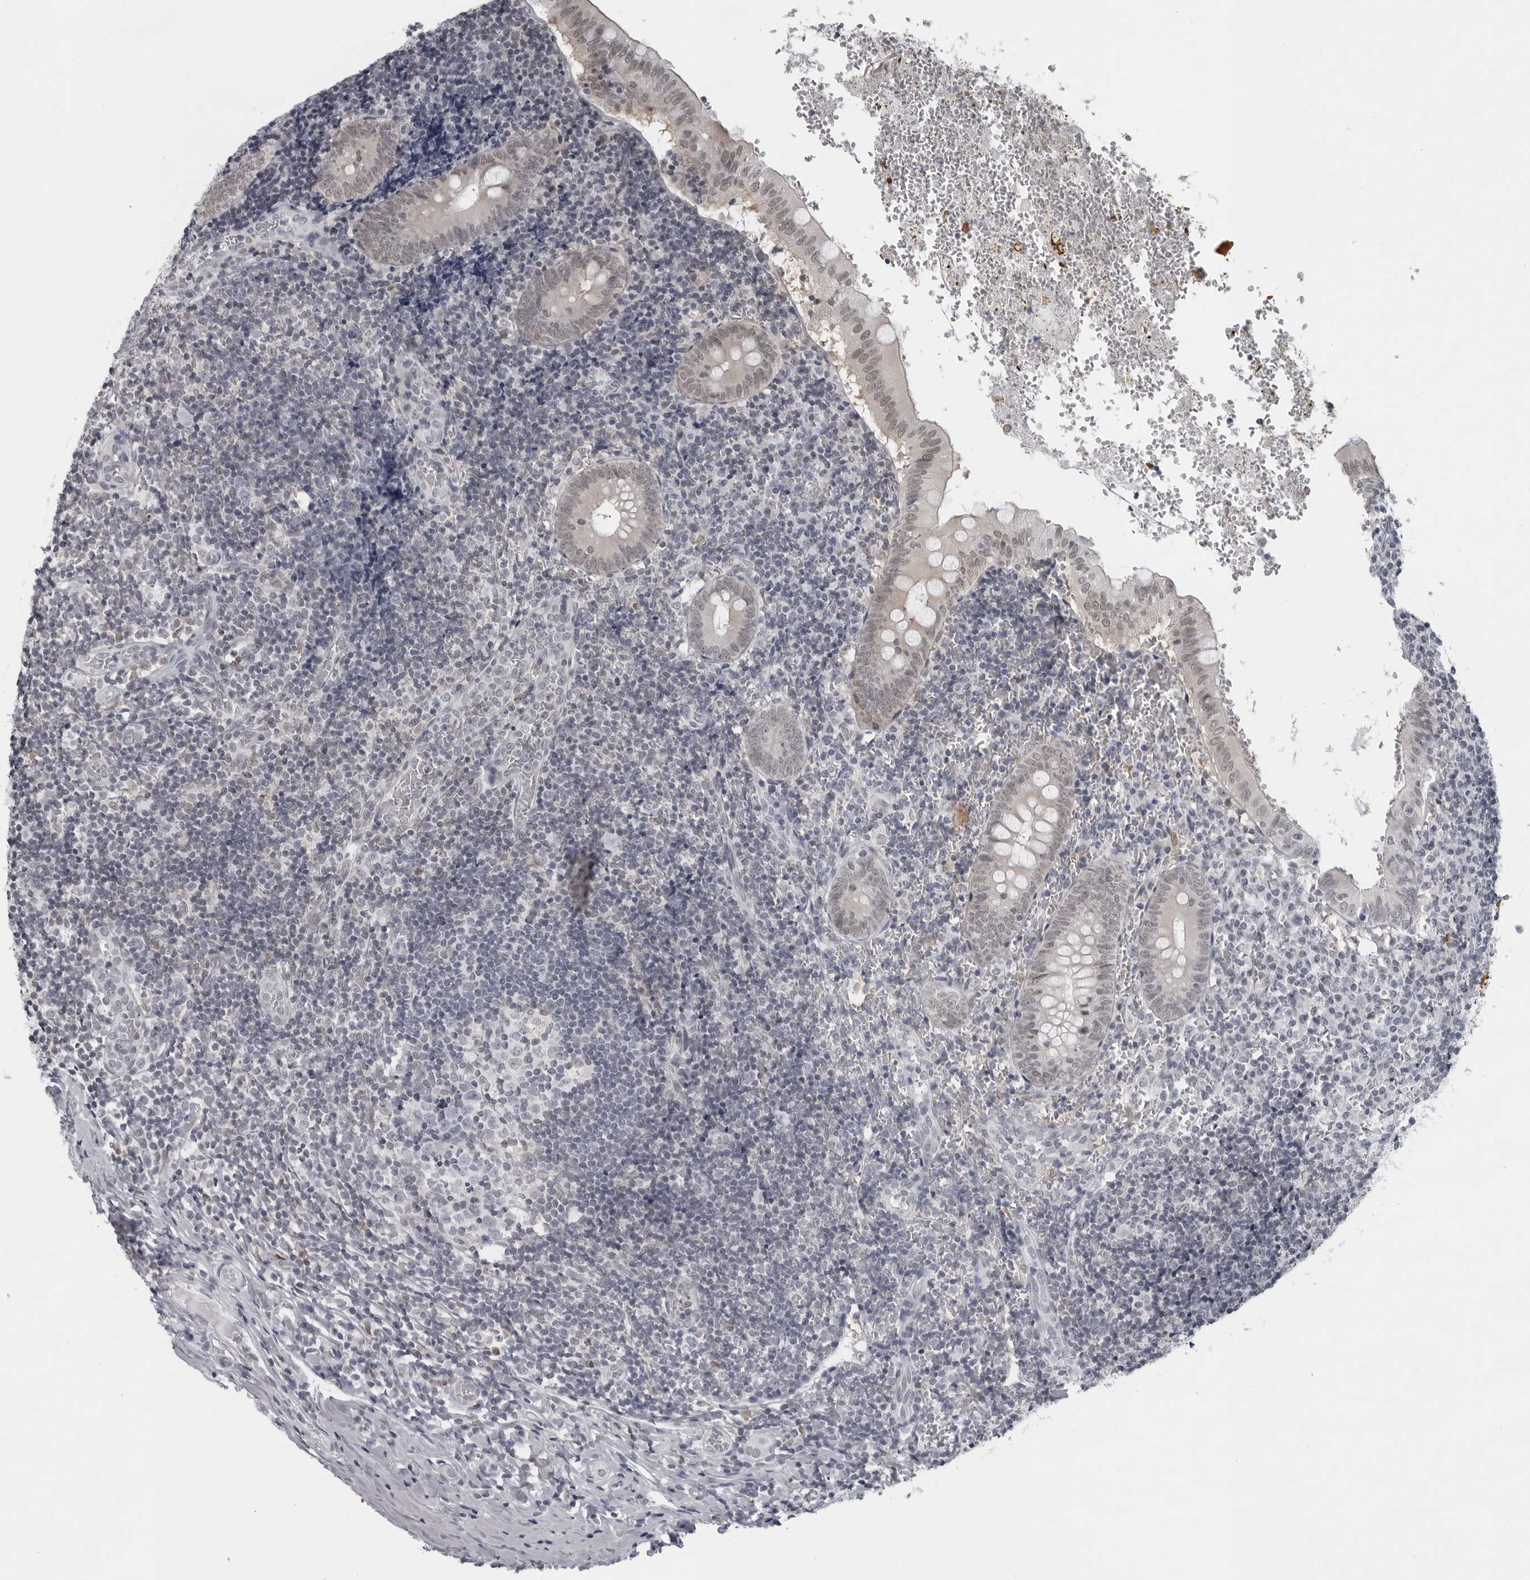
{"staining": {"intensity": "weak", "quantity": "<25%", "location": "nuclear"}, "tissue": "appendix", "cell_type": "Glandular cells", "image_type": "normal", "snomed": [{"axis": "morphology", "description": "Normal tissue, NOS"}, {"axis": "topography", "description": "Appendix"}], "caption": "DAB (3,3'-diaminobenzidine) immunohistochemical staining of unremarkable appendix exhibits no significant positivity in glandular cells.", "gene": "LZIC", "patient": {"sex": "male", "age": 8}}